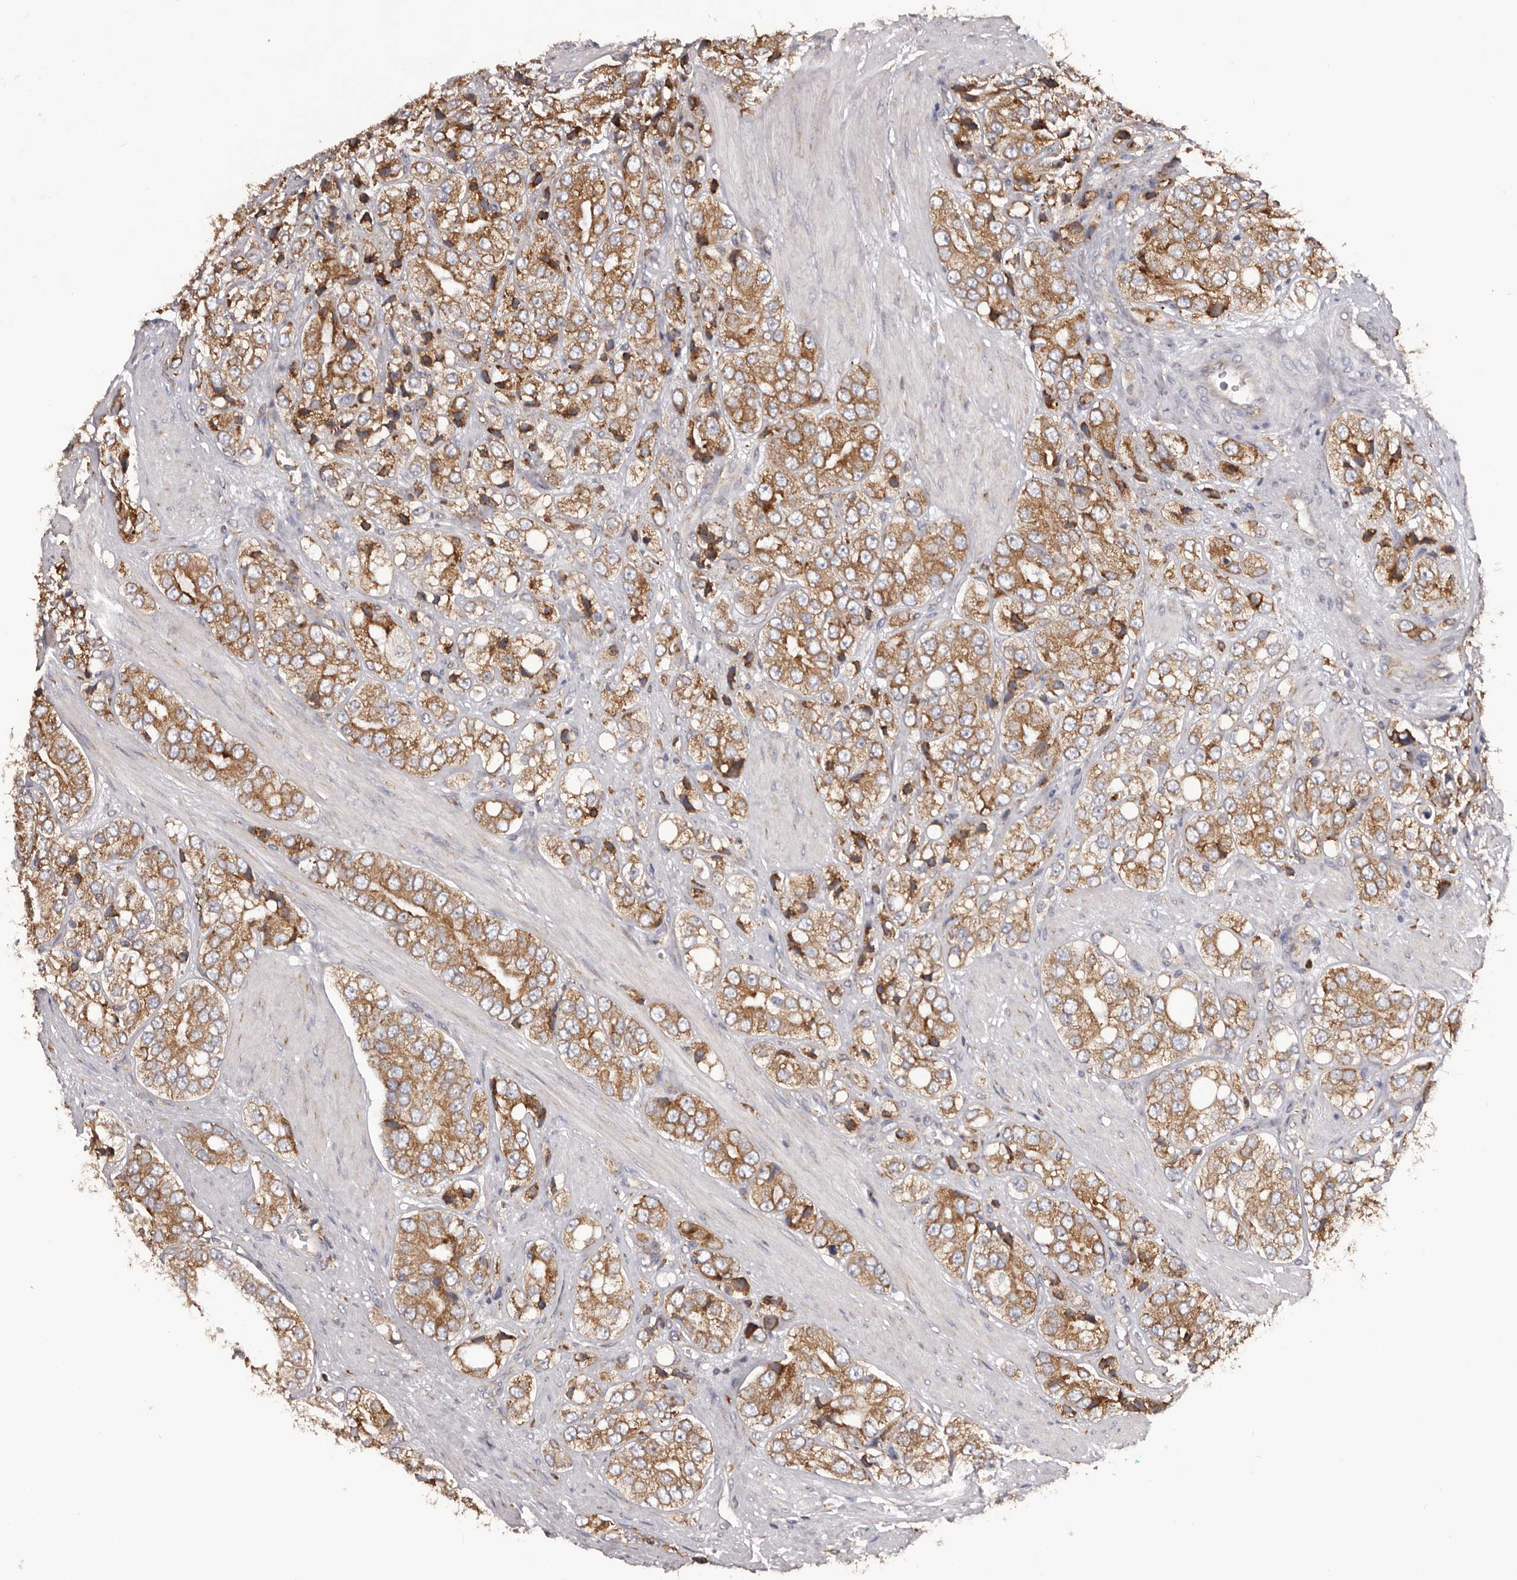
{"staining": {"intensity": "moderate", "quantity": ">75%", "location": "cytoplasmic/membranous"}, "tissue": "prostate cancer", "cell_type": "Tumor cells", "image_type": "cancer", "snomed": [{"axis": "morphology", "description": "Adenocarcinoma, High grade"}, {"axis": "topography", "description": "Prostate"}], "caption": "A brown stain labels moderate cytoplasmic/membranous staining of a protein in prostate cancer tumor cells.", "gene": "QRSL1", "patient": {"sex": "male", "age": 50}}